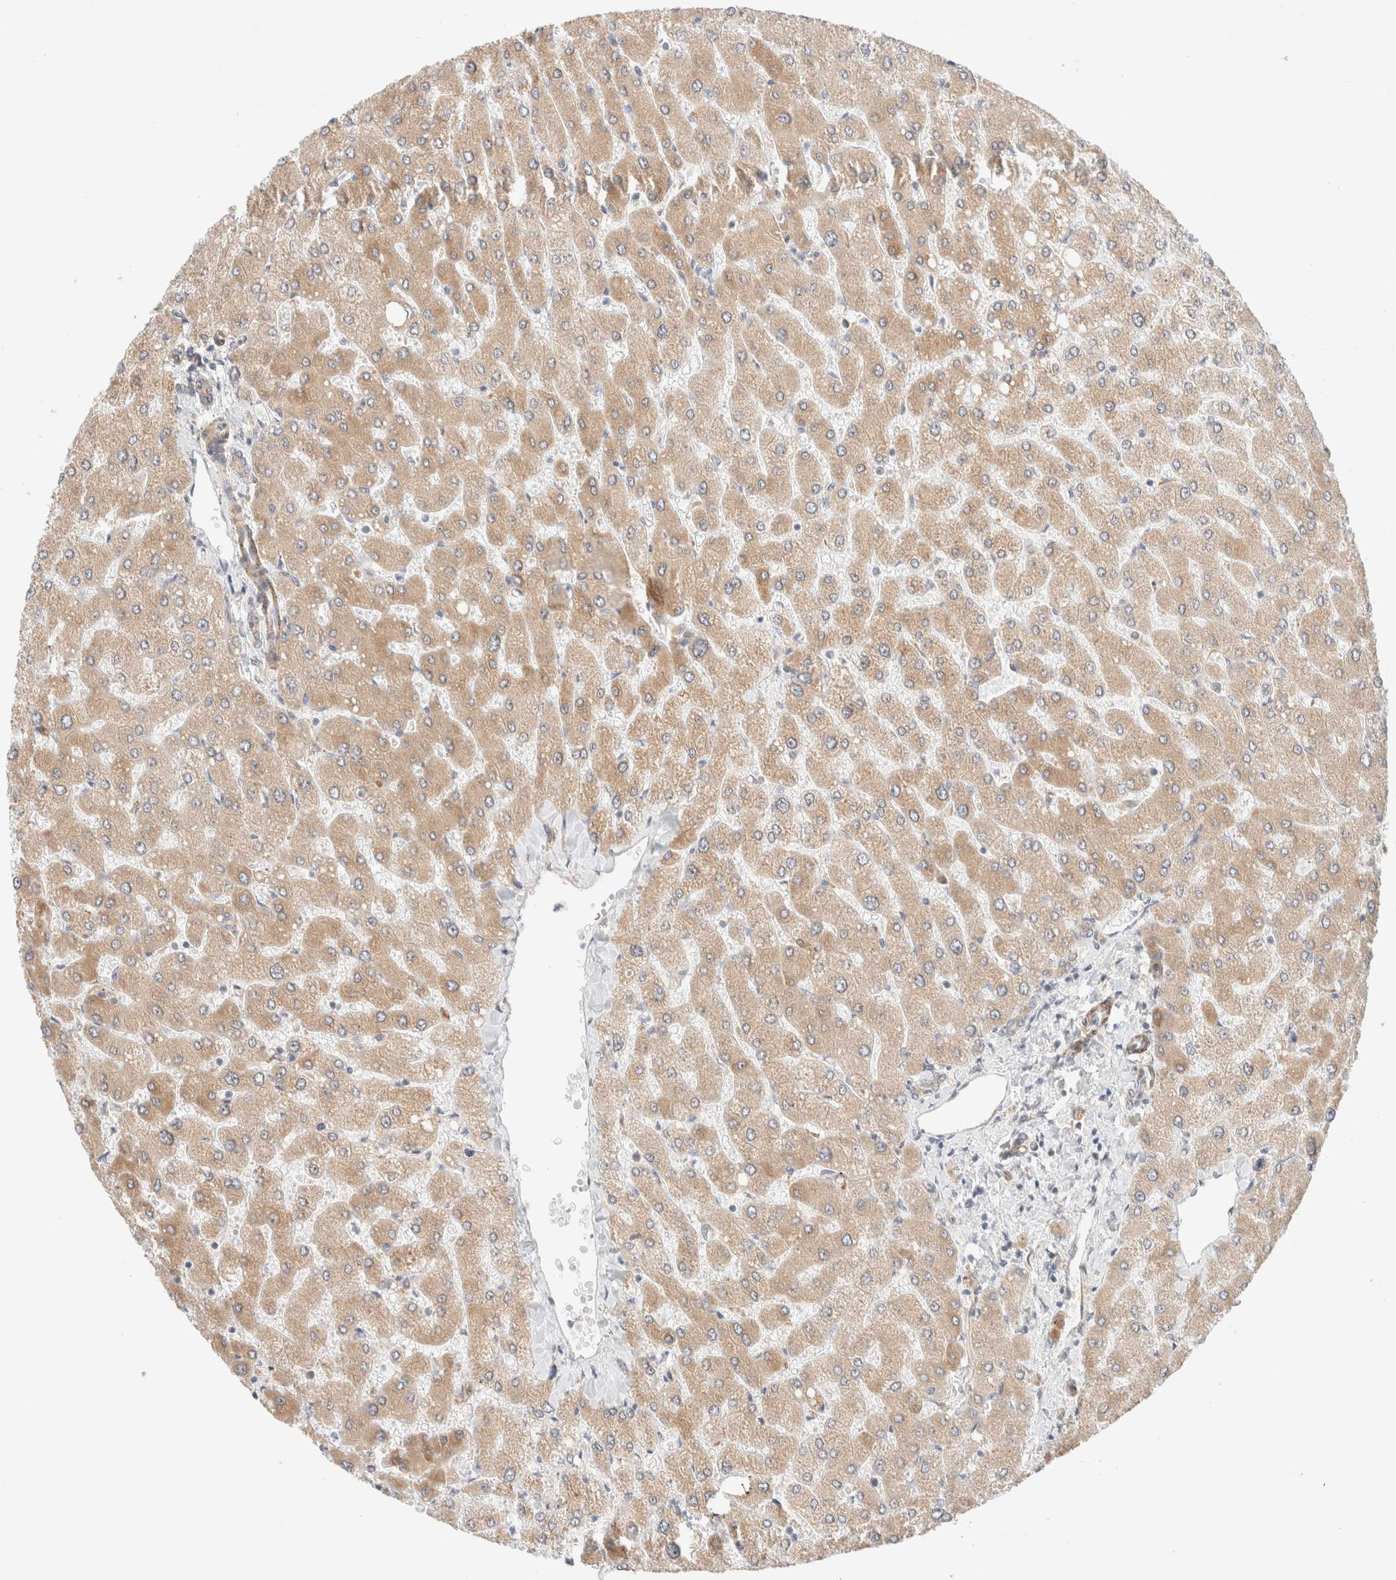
{"staining": {"intensity": "weak", "quantity": ">75%", "location": "cytoplasmic/membranous"}, "tissue": "liver", "cell_type": "Cholangiocytes", "image_type": "normal", "snomed": [{"axis": "morphology", "description": "Normal tissue, NOS"}, {"axis": "topography", "description": "Liver"}], "caption": "DAB (3,3'-diaminobenzidine) immunohistochemical staining of benign human liver displays weak cytoplasmic/membranous protein staining in about >75% of cholangiocytes.", "gene": "RRP15", "patient": {"sex": "male", "age": 55}}